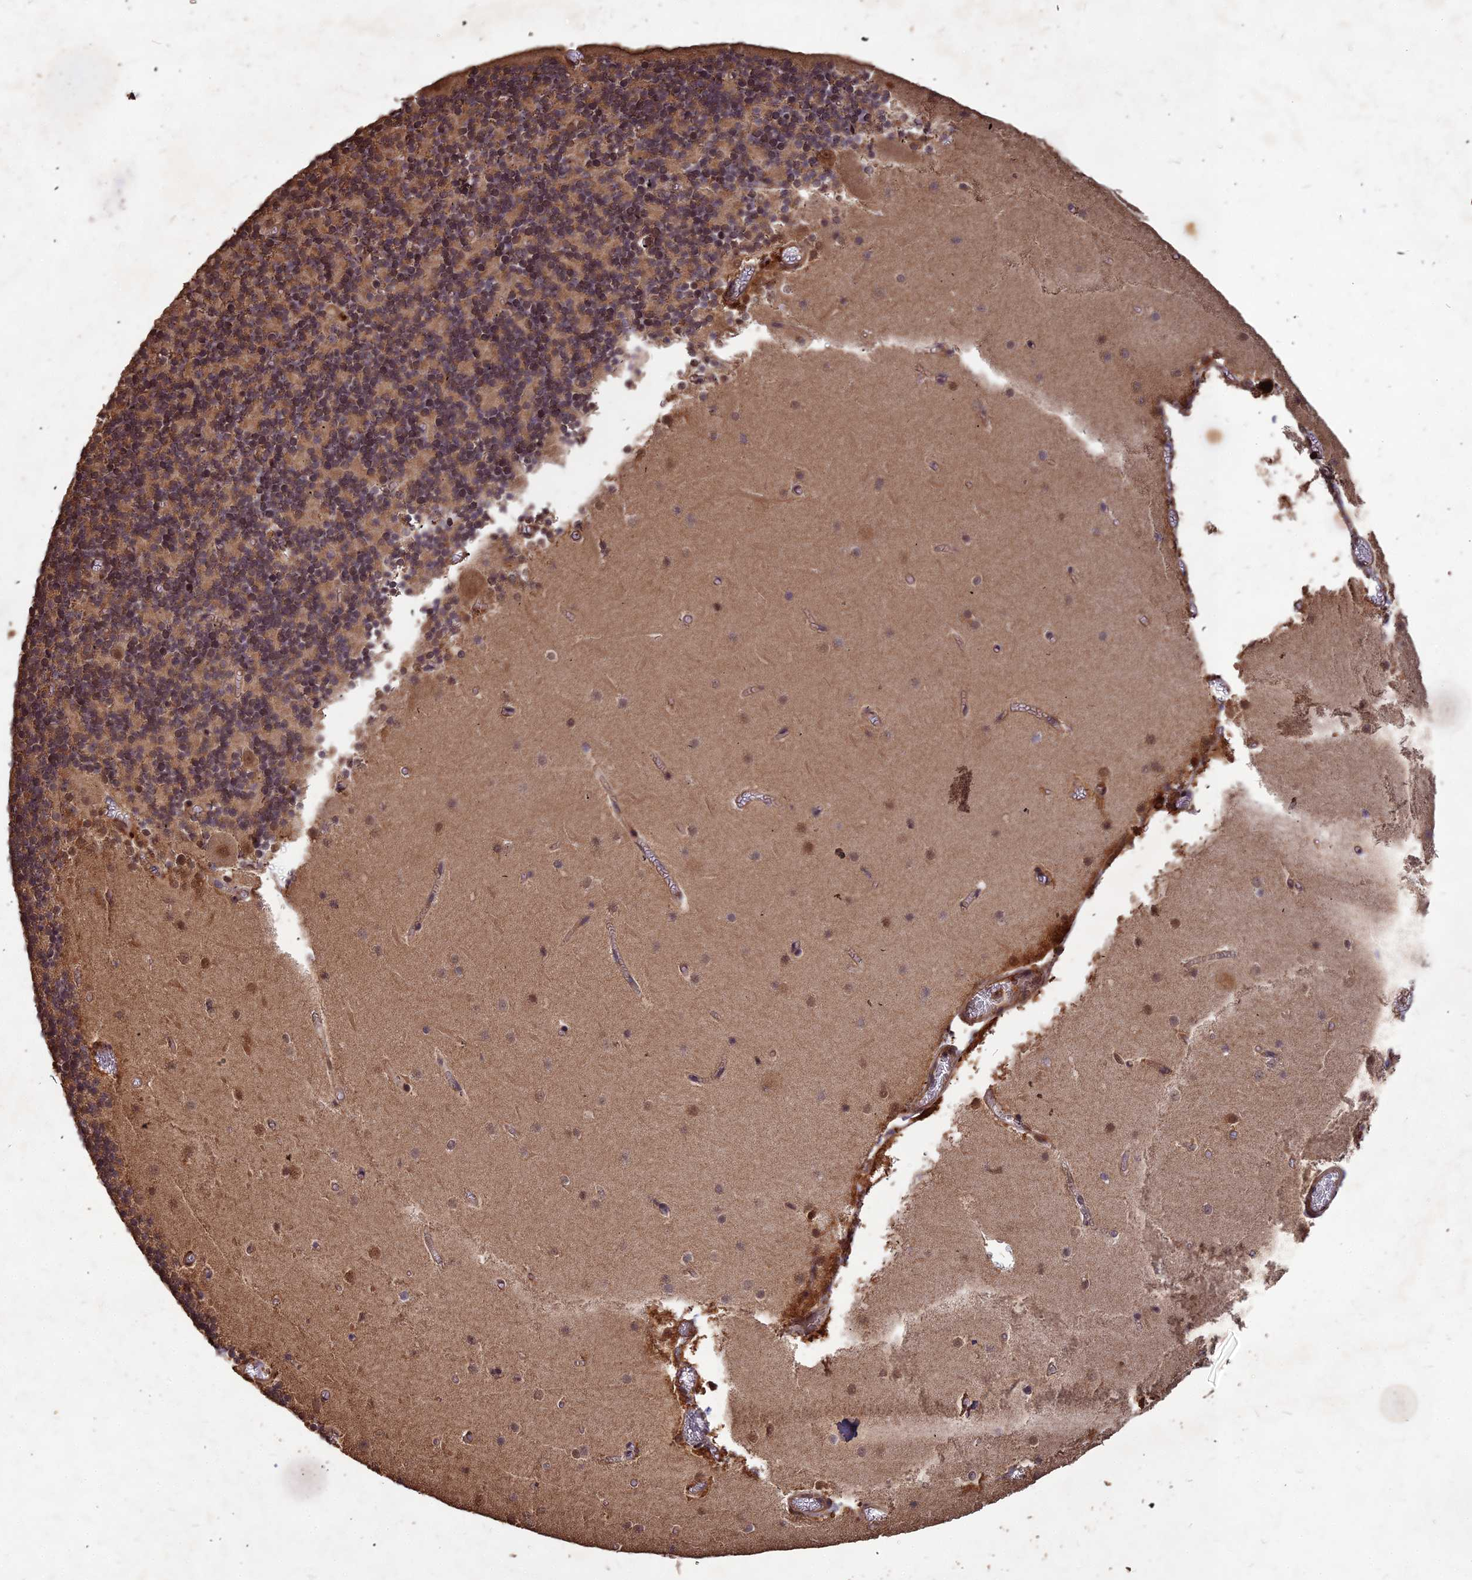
{"staining": {"intensity": "moderate", "quantity": "25%-75%", "location": "cytoplasmic/membranous"}, "tissue": "cerebellum", "cell_type": "Cells in granular layer", "image_type": "normal", "snomed": [{"axis": "morphology", "description": "Normal tissue, NOS"}, {"axis": "topography", "description": "Cerebellum"}], "caption": "The photomicrograph reveals immunohistochemical staining of benign cerebellum. There is moderate cytoplasmic/membranous positivity is seen in approximately 25%-75% of cells in granular layer. (Stains: DAB (3,3'-diaminobenzidine) in brown, nuclei in blue, Microscopy: brightfield microscopy at high magnification).", "gene": "SYMPK", "patient": {"sex": "female", "age": 28}}